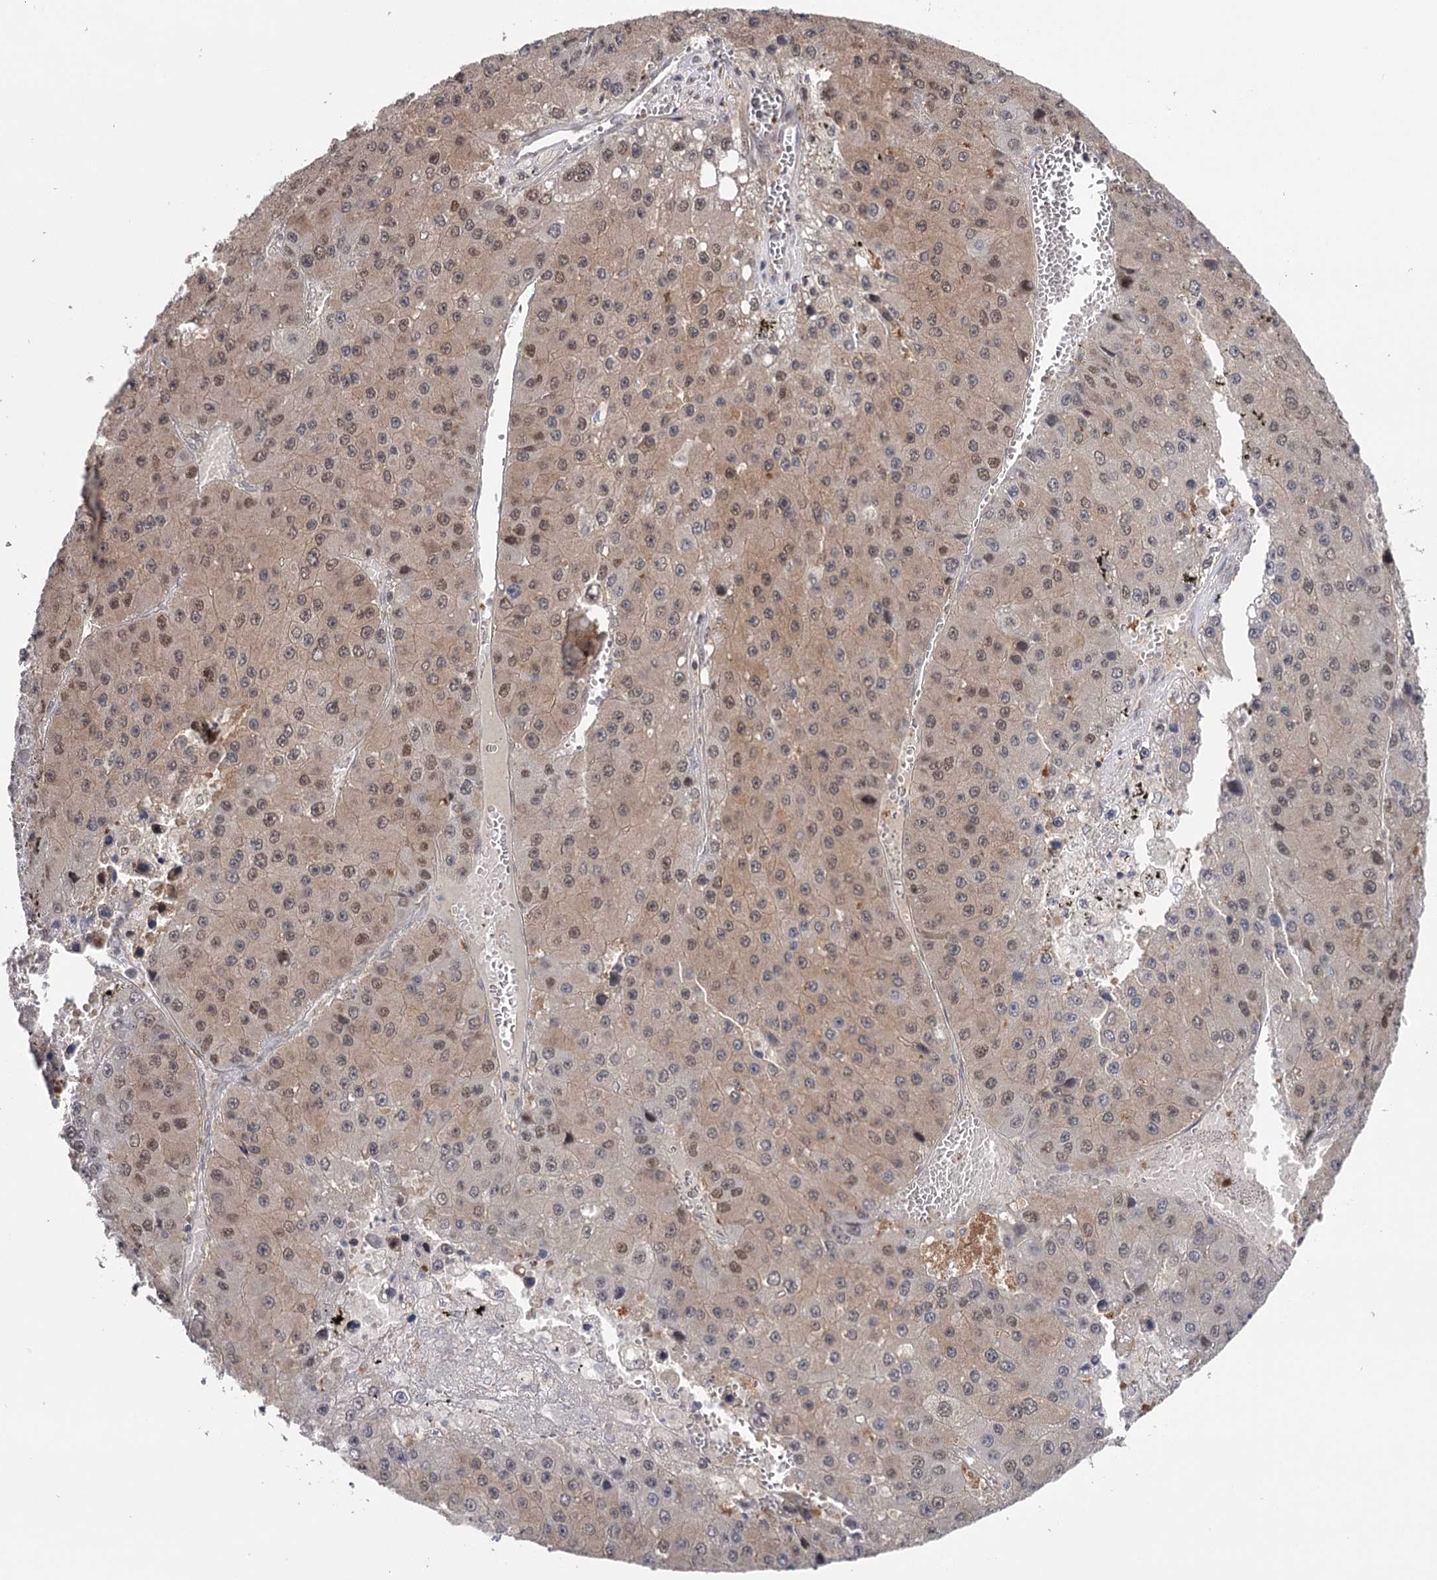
{"staining": {"intensity": "weak", "quantity": "25%-75%", "location": "nuclear"}, "tissue": "liver cancer", "cell_type": "Tumor cells", "image_type": "cancer", "snomed": [{"axis": "morphology", "description": "Carcinoma, Hepatocellular, NOS"}, {"axis": "topography", "description": "Liver"}], "caption": "Liver hepatocellular carcinoma stained for a protein displays weak nuclear positivity in tumor cells.", "gene": "GTSF1", "patient": {"sex": "female", "age": 73}}